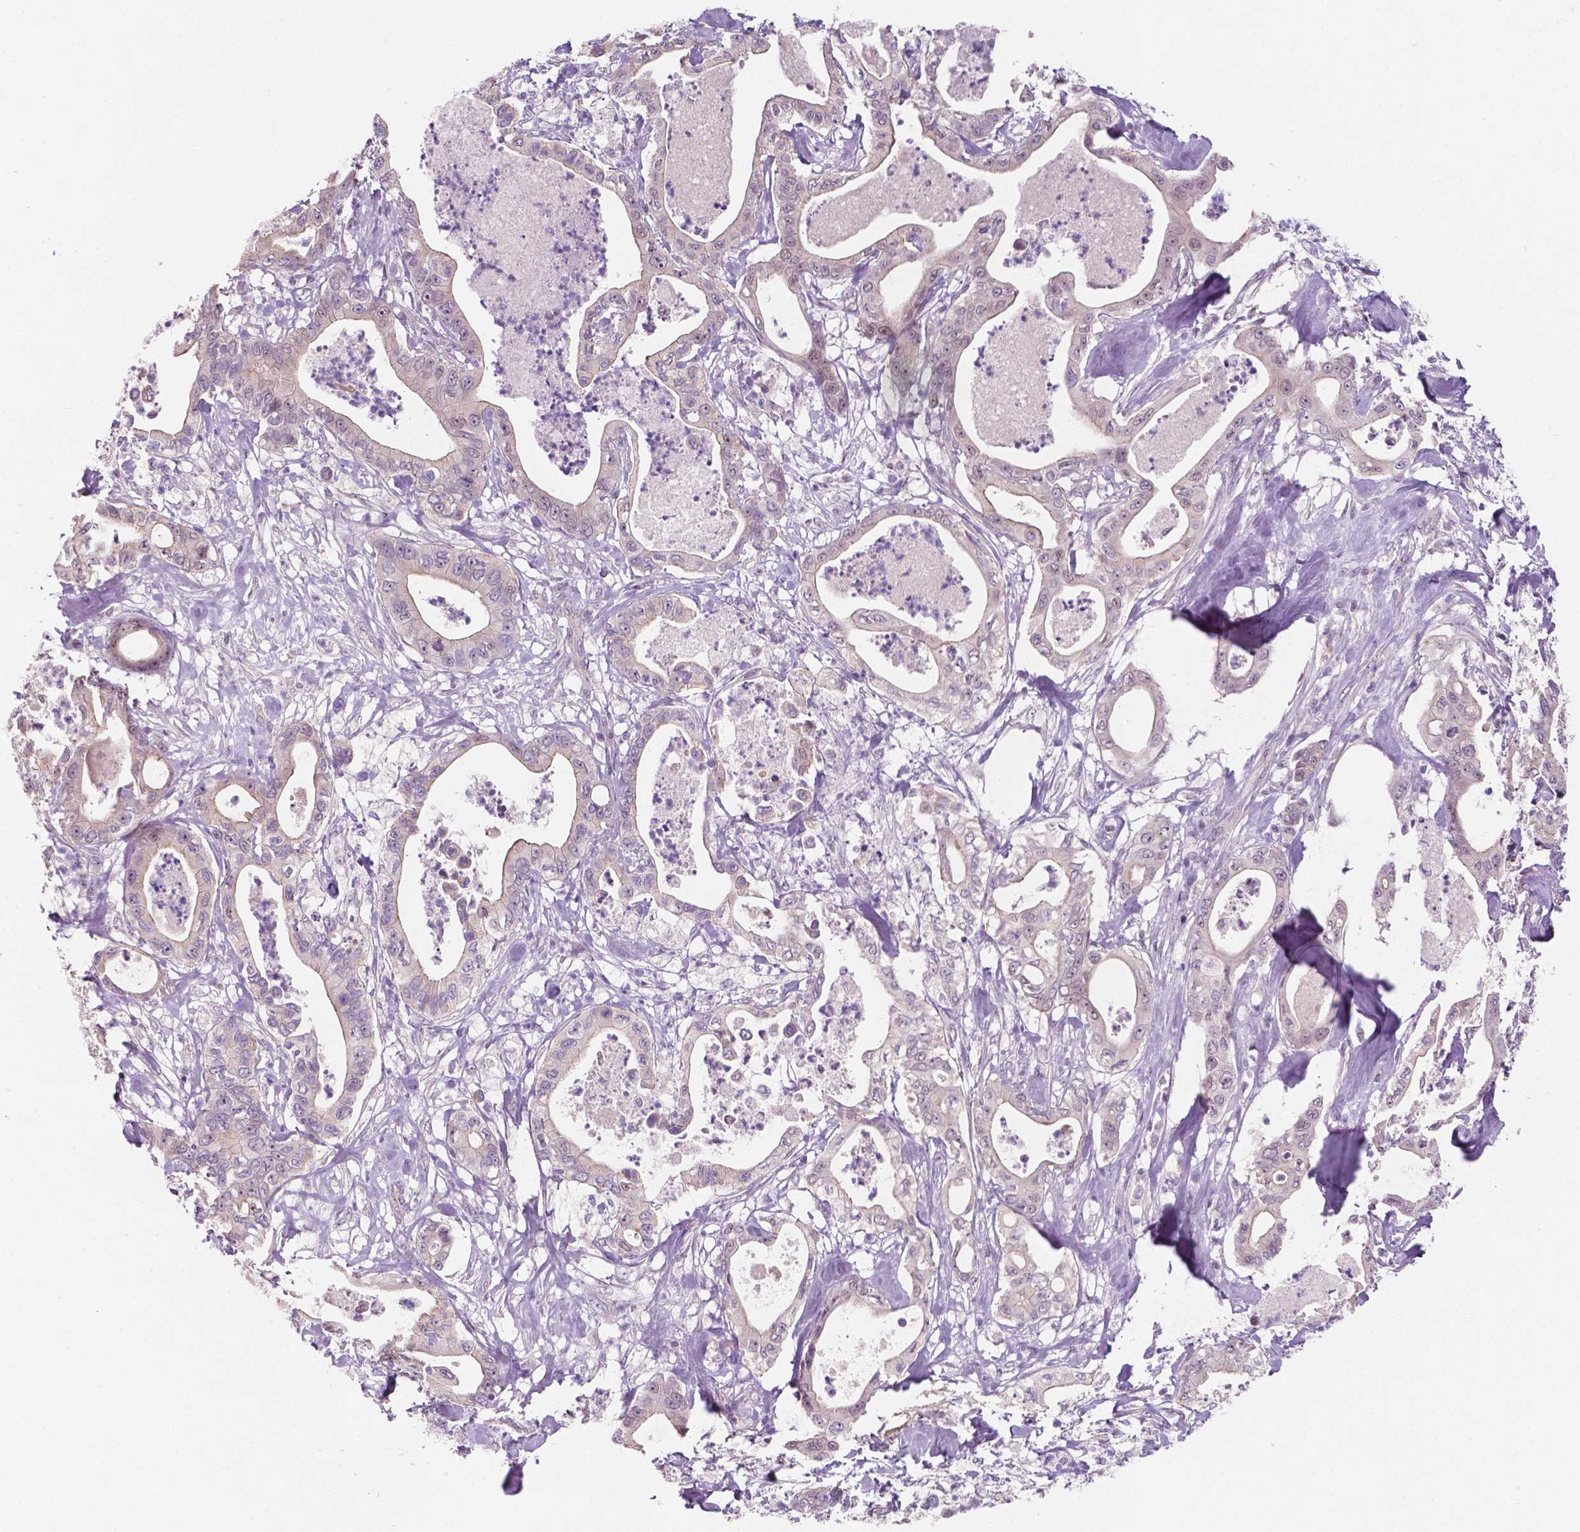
{"staining": {"intensity": "weak", "quantity": "<25%", "location": "cytoplasmic/membranous,nuclear"}, "tissue": "pancreatic cancer", "cell_type": "Tumor cells", "image_type": "cancer", "snomed": [{"axis": "morphology", "description": "Adenocarcinoma, NOS"}, {"axis": "topography", "description": "Pancreas"}], "caption": "Tumor cells are negative for protein expression in human pancreatic cancer (adenocarcinoma). (DAB immunohistochemistry with hematoxylin counter stain).", "gene": "FAM50B", "patient": {"sex": "male", "age": 71}}